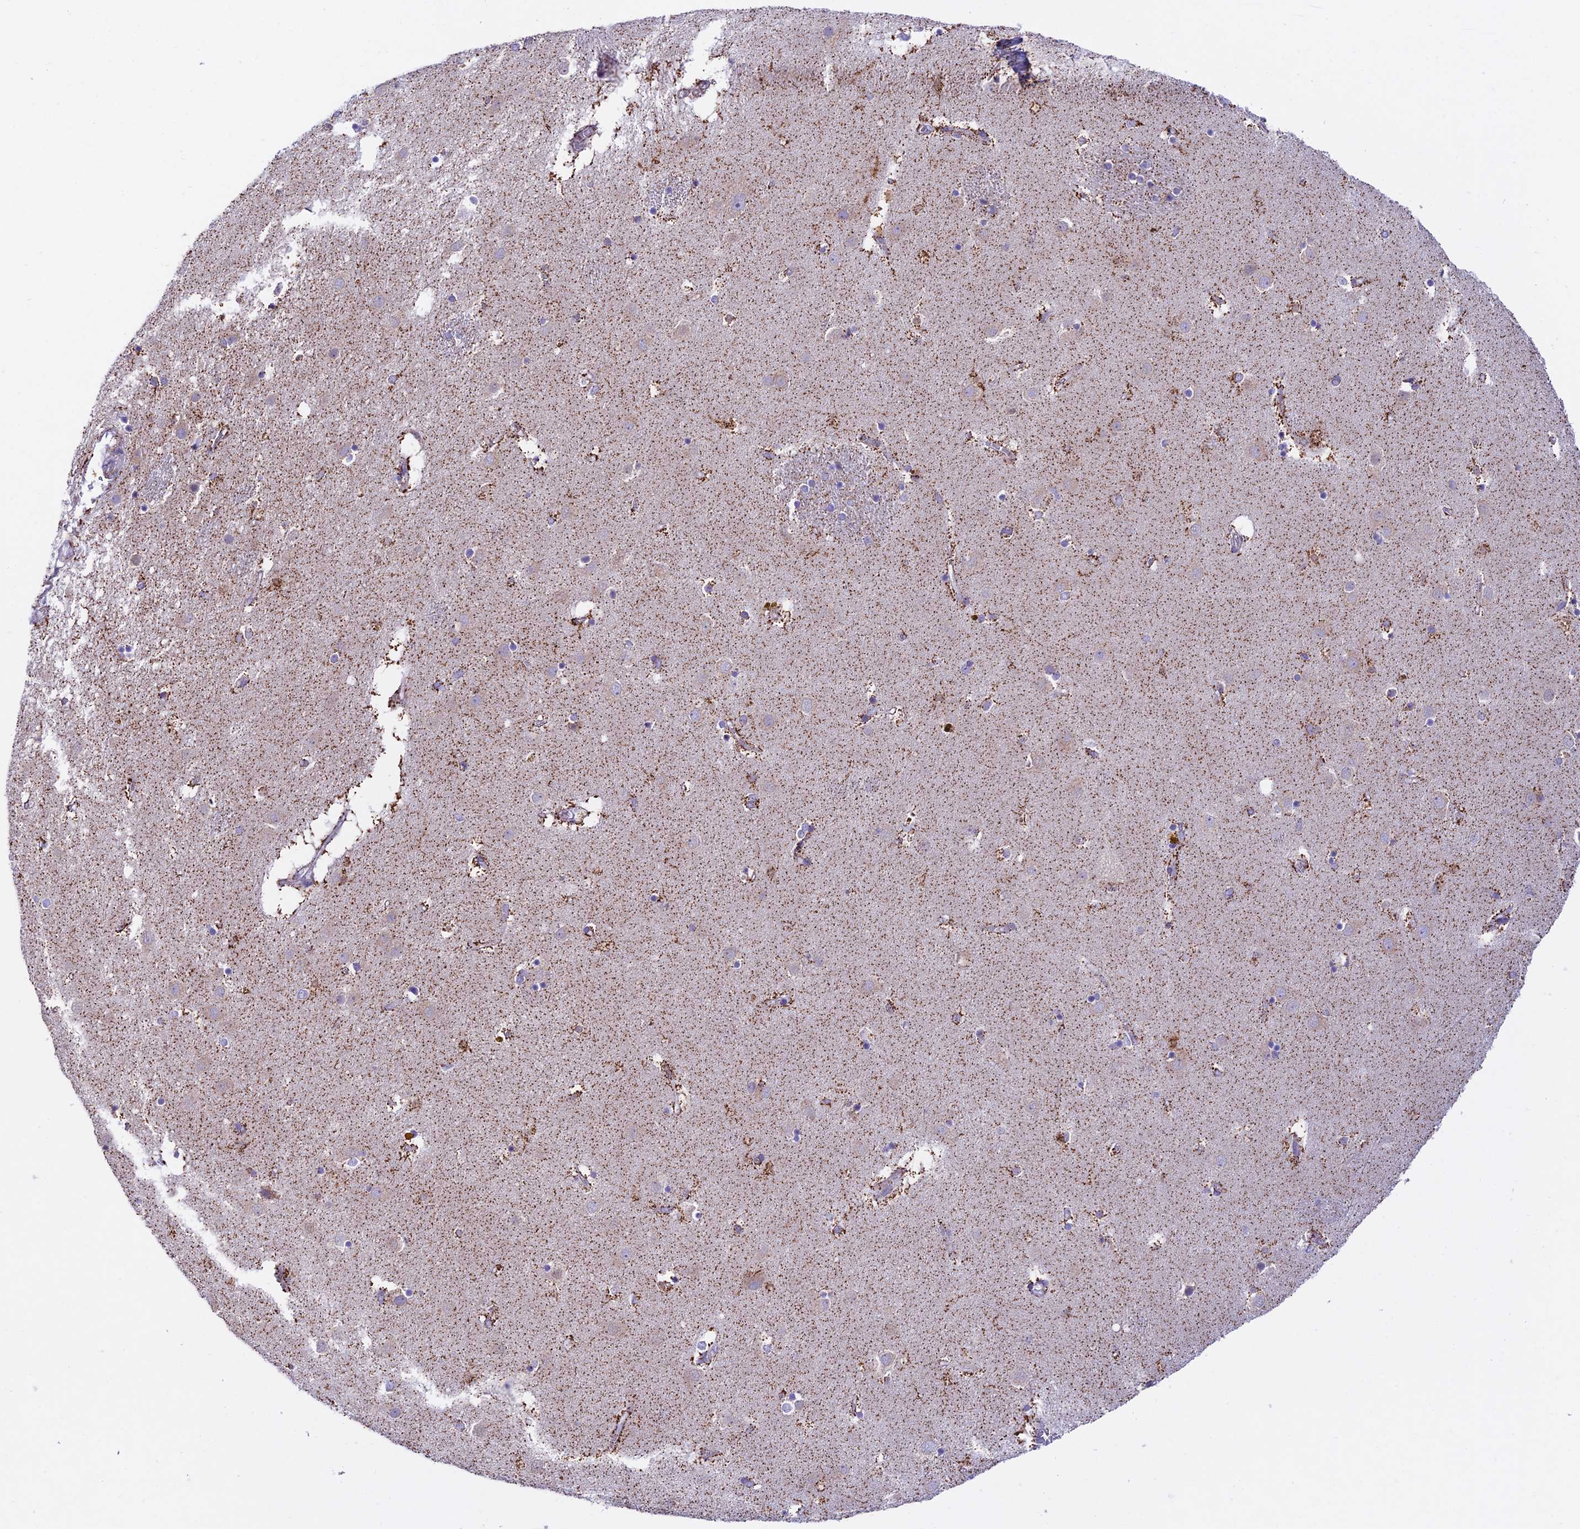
{"staining": {"intensity": "moderate", "quantity": "<25%", "location": "cytoplasmic/membranous"}, "tissue": "caudate", "cell_type": "Glial cells", "image_type": "normal", "snomed": [{"axis": "morphology", "description": "Normal tissue, NOS"}, {"axis": "topography", "description": "Lateral ventricle wall"}], "caption": "A low amount of moderate cytoplasmic/membranous staining is identified in approximately <25% of glial cells in normal caudate. The staining was performed using DAB, with brown indicating positive protein expression. Nuclei are stained blue with hematoxylin.", "gene": "HSDL2", "patient": {"sex": "male", "age": 70}}